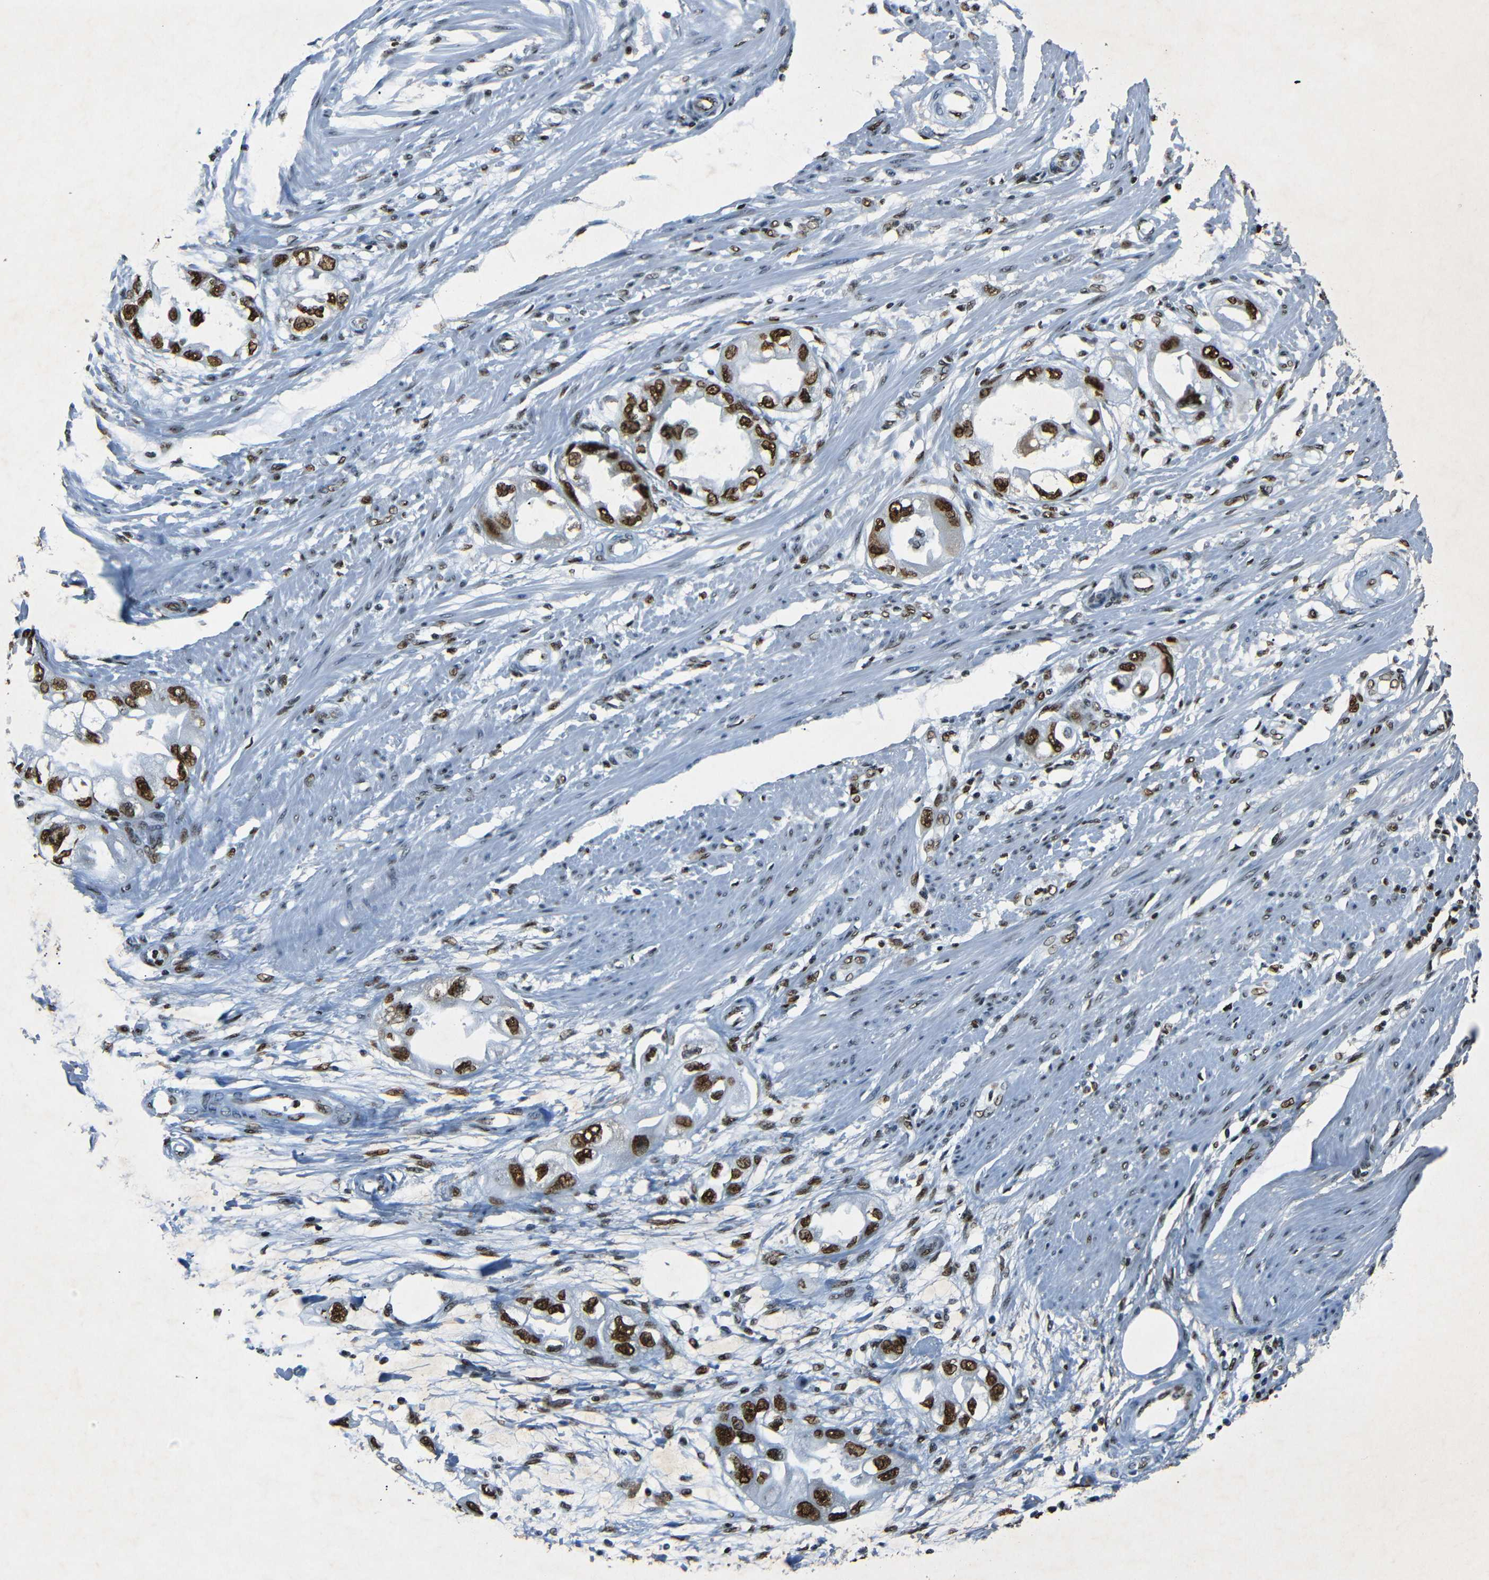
{"staining": {"intensity": "strong", "quantity": ">75%", "location": "nuclear"}, "tissue": "endometrial cancer", "cell_type": "Tumor cells", "image_type": "cancer", "snomed": [{"axis": "morphology", "description": "Adenocarcinoma, NOS"}, {"axis": "topography", "description": "Endometrium"}], "caption": "Tumor cells show high levels of strong nuclear positivity in approximately >75% of cells in human endometrial adenocarcinoma.", "gene": "HMGN1", "patient": {"sex": "female", "age": 67}}